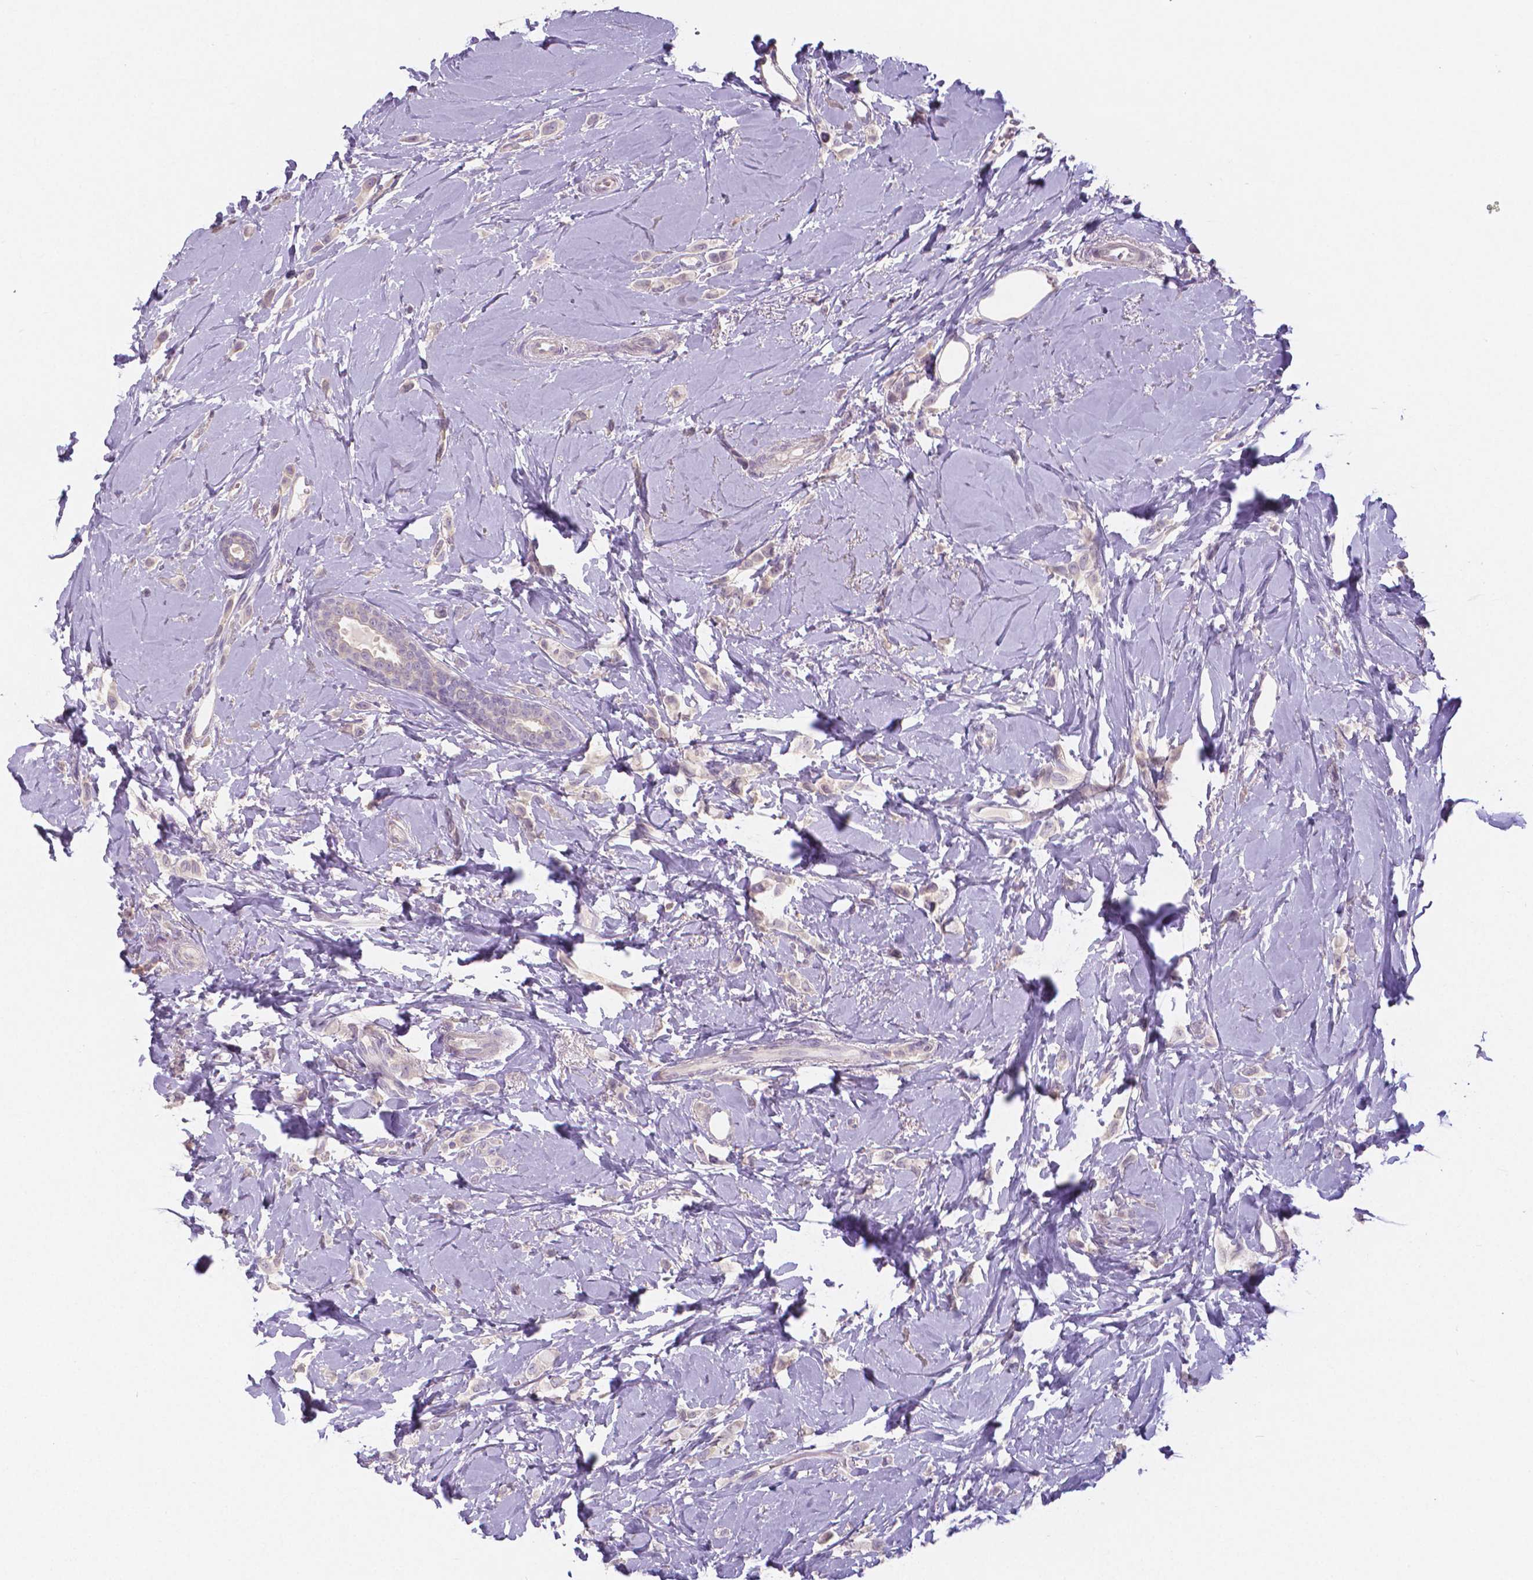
{"staining": {"intensity": "negative", "quantity": "none", "location": "none"}, "tissue": "breast cancer", "cell_type": "Tumor cells", "image_type": "cancer", "snomed": [{"axis": "morphology", "description": "Lobular carcinoma"}, {"axis": "topography", "description": "Breast"}], "caption": "The immunohistochemistry (IHC) image has no significant expression in tumor cells of breast cancer (lobular carcinoma) tissue.", "gene": "CRMP1", "patient": {"sex": "female", "age": 66}}